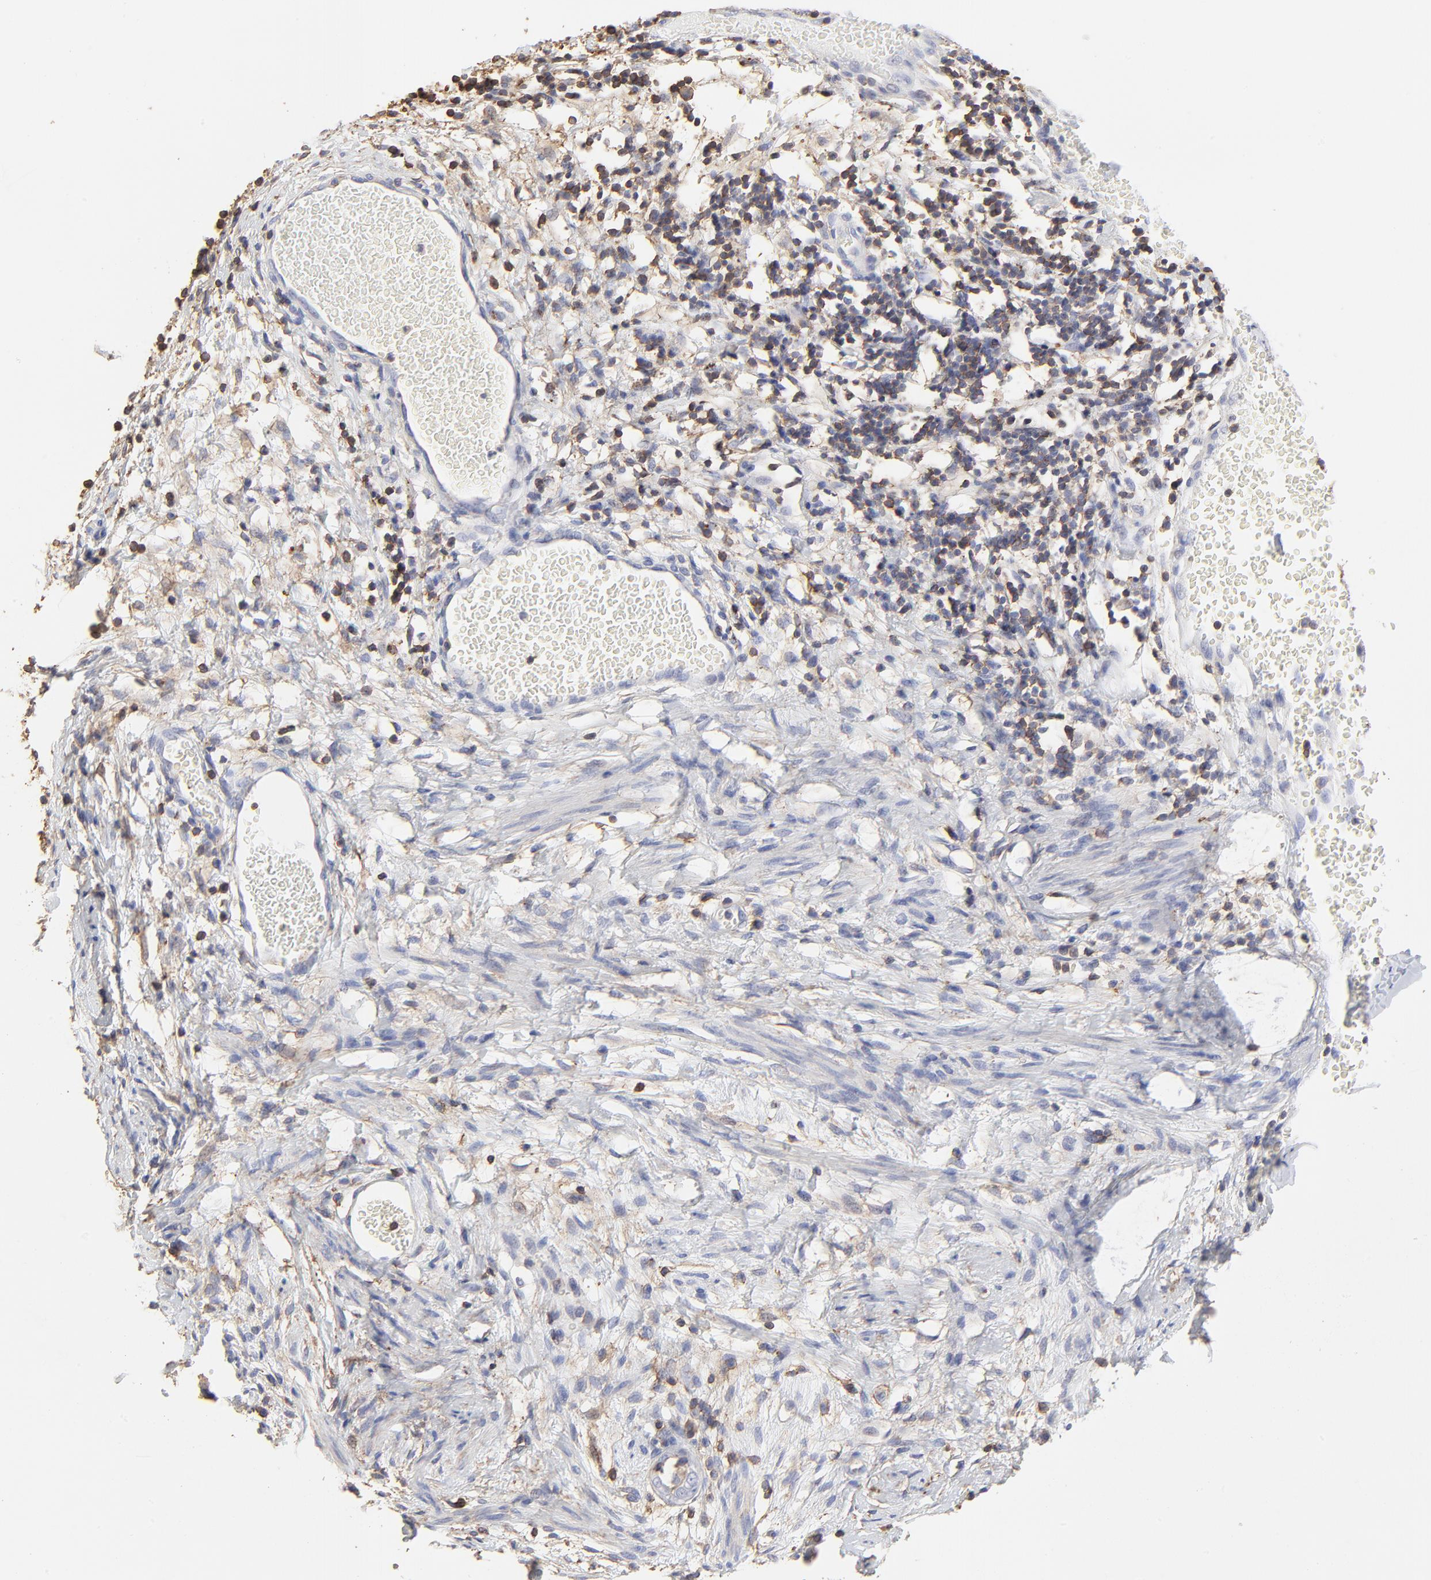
{"staining": {"intensity": "negative", "quantity": "none", "location": "none"}, "tissue": "cervical cancer", "cell_type": "Tumor cells", "image_type": "cancer", "snomed": [{"axis": "morphology", "description": "Normal tissue, NOS"}, {"axis": "morphology", "description": "Squamous cell carcinoma, NOS"}, {"axis": "topography", "description": "Cervix"}], "caption": "Immunohistochemistry (IHC) photomicrograph of neoplastic tissue: human squamous cell carcinoma (cervical) stained with DAB displays no significant protein expression in tumor cells.", "gene": "ANXA6", "patient": {"sex": "female", "age": 67}}